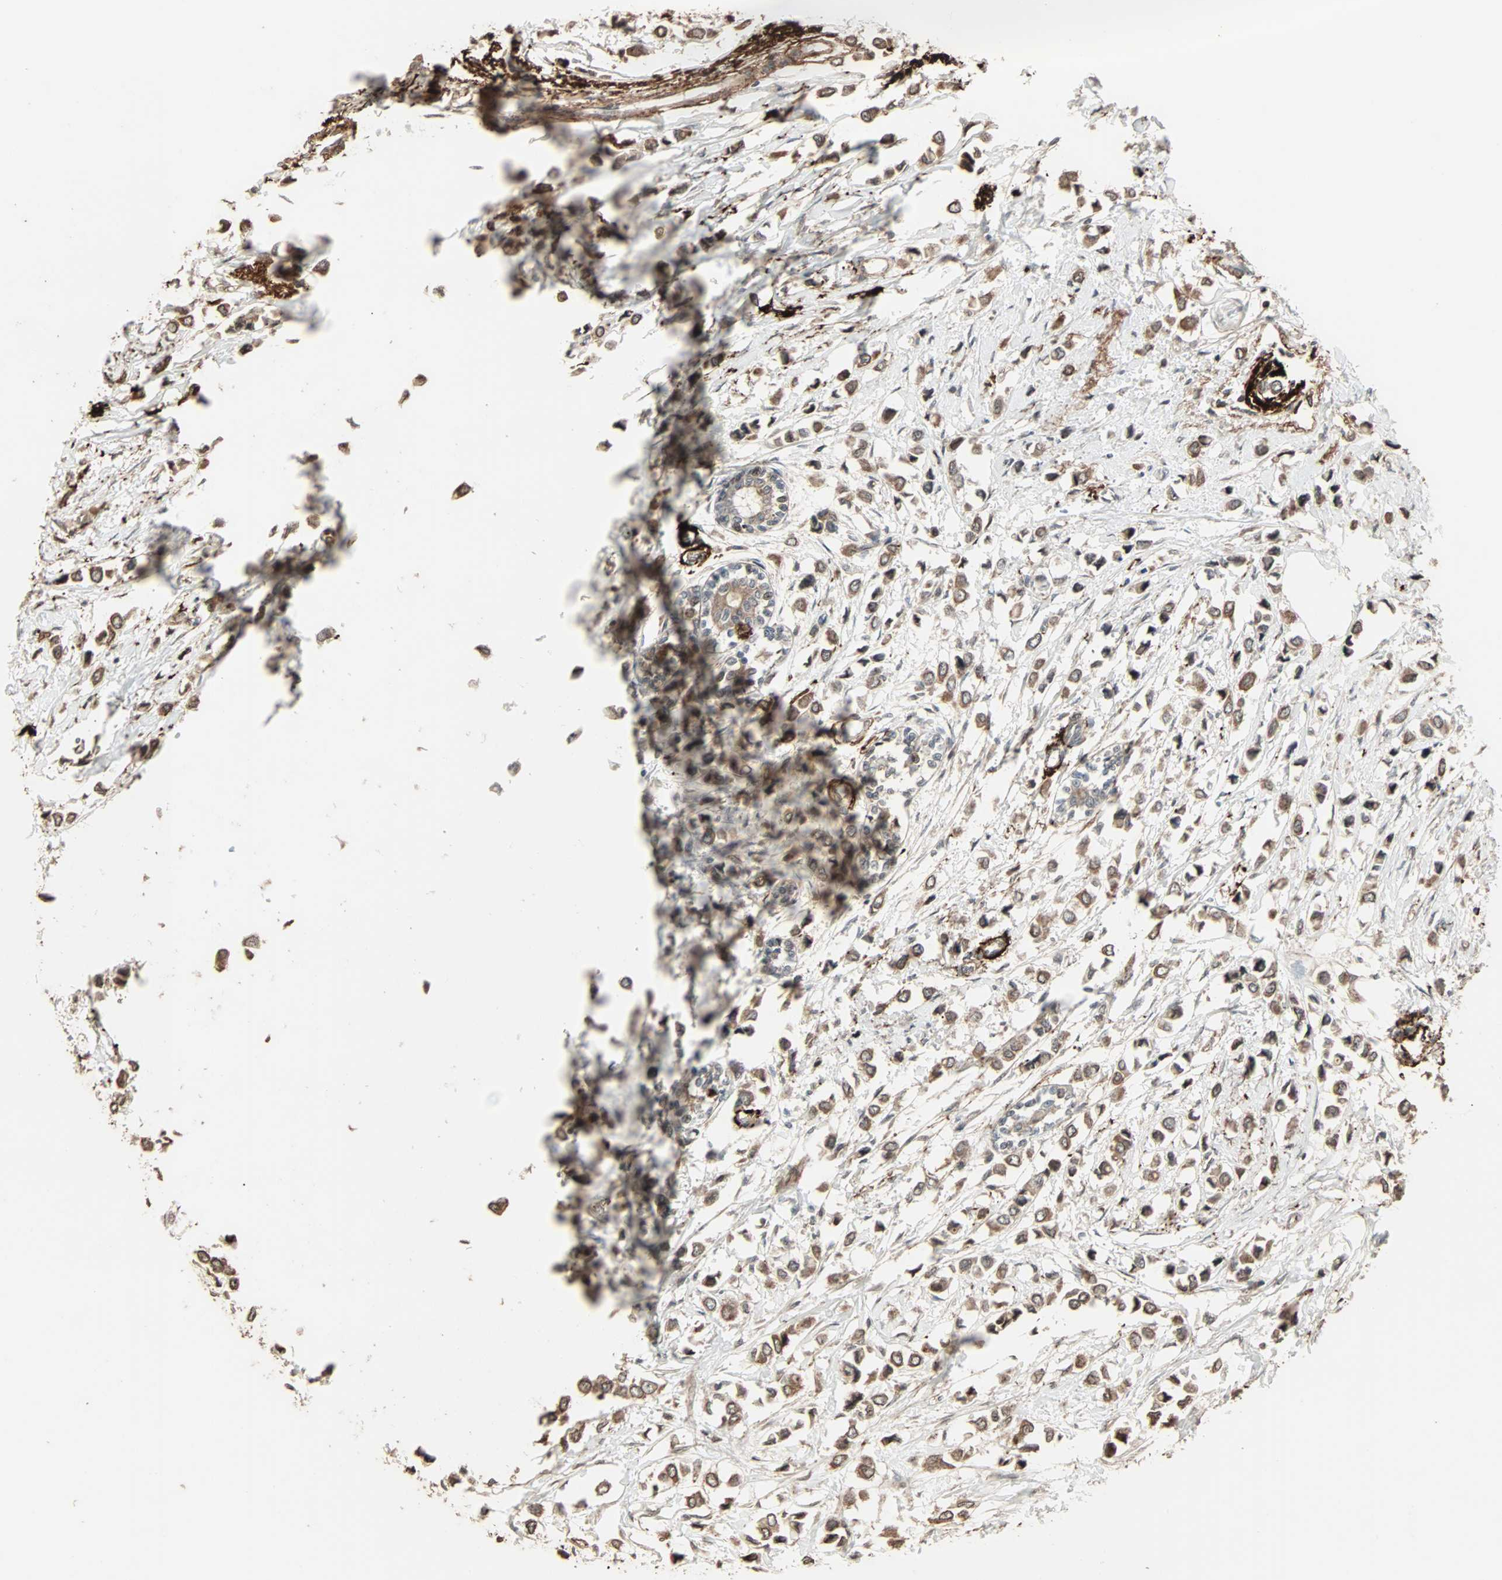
{"staining": {"intensity": "moderate", "quantity": ">75%", "location": "cytoplasmic/membranous"}, "tissue": "breast cancer", "cell_type": "Tumor cells", "image_type": "cancer", "snomed": [{"axis": "morphology", "description": "Lobular carcinoma"}, {"axis": "topography", "description": "Breast"}], "caption": "A brown stain labels moderate cytoplasmic/membranous staining of a protein in human breast cancer tumor cells.", "gene": "CALCRL", "patient": {"sex": "female", "age": 51}}